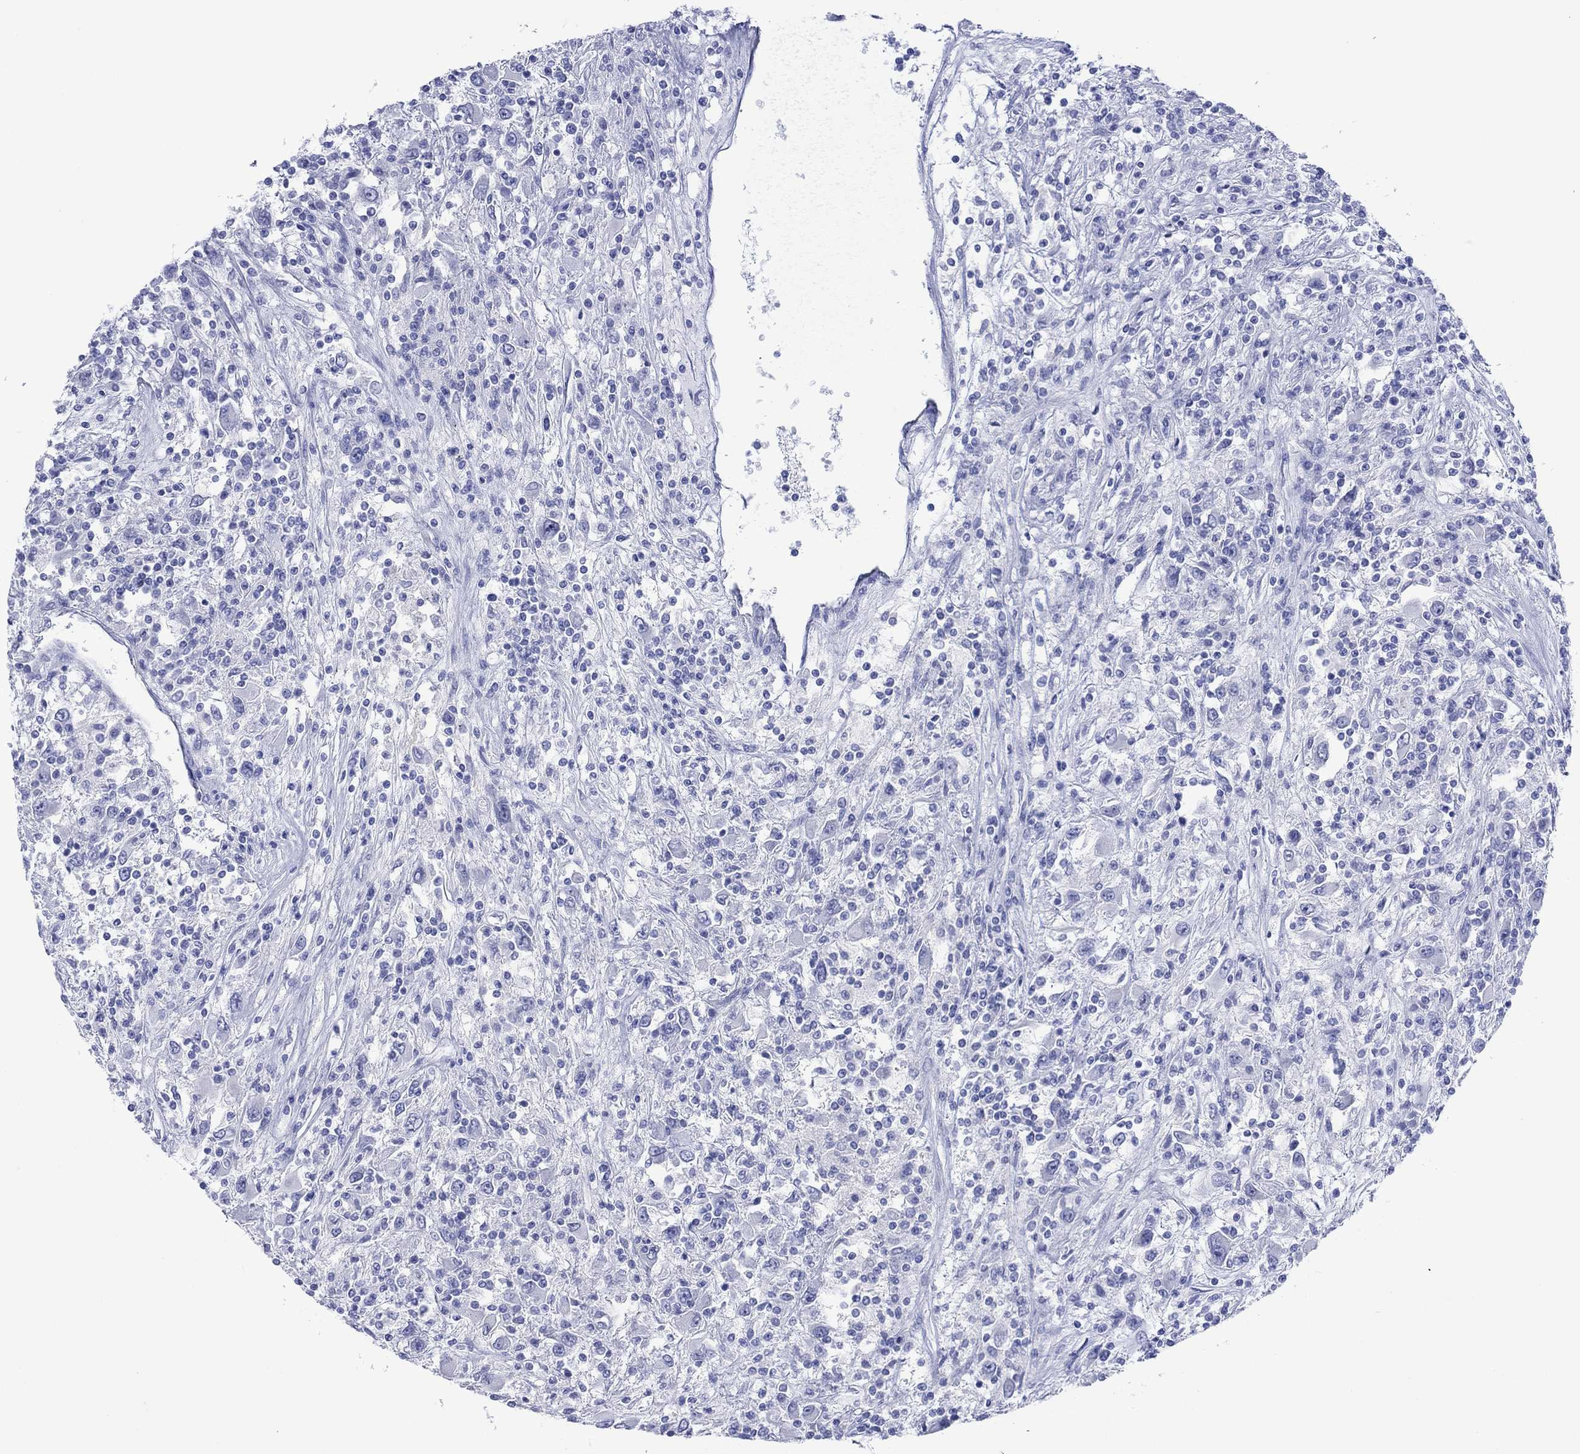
{"staining": {"intensity": "negative", "quantity": "none", "location": "none"}, "tissue": "renal cancer", "cell_type": "Tumor cells", "image_type": "cancer", "snomed": [{"axis": "morphology", "description": "Adenocarcinoma, NOS"}, {"axis": "topography", "description": "Kidney"}], "caption": "Tumor cells show no significant staining in adenocarcinoma (renal). (IHC, brightfield microscopy, high magnification).", "gene": "MLANA", "patient": {"sex": "female", "age": 67}}